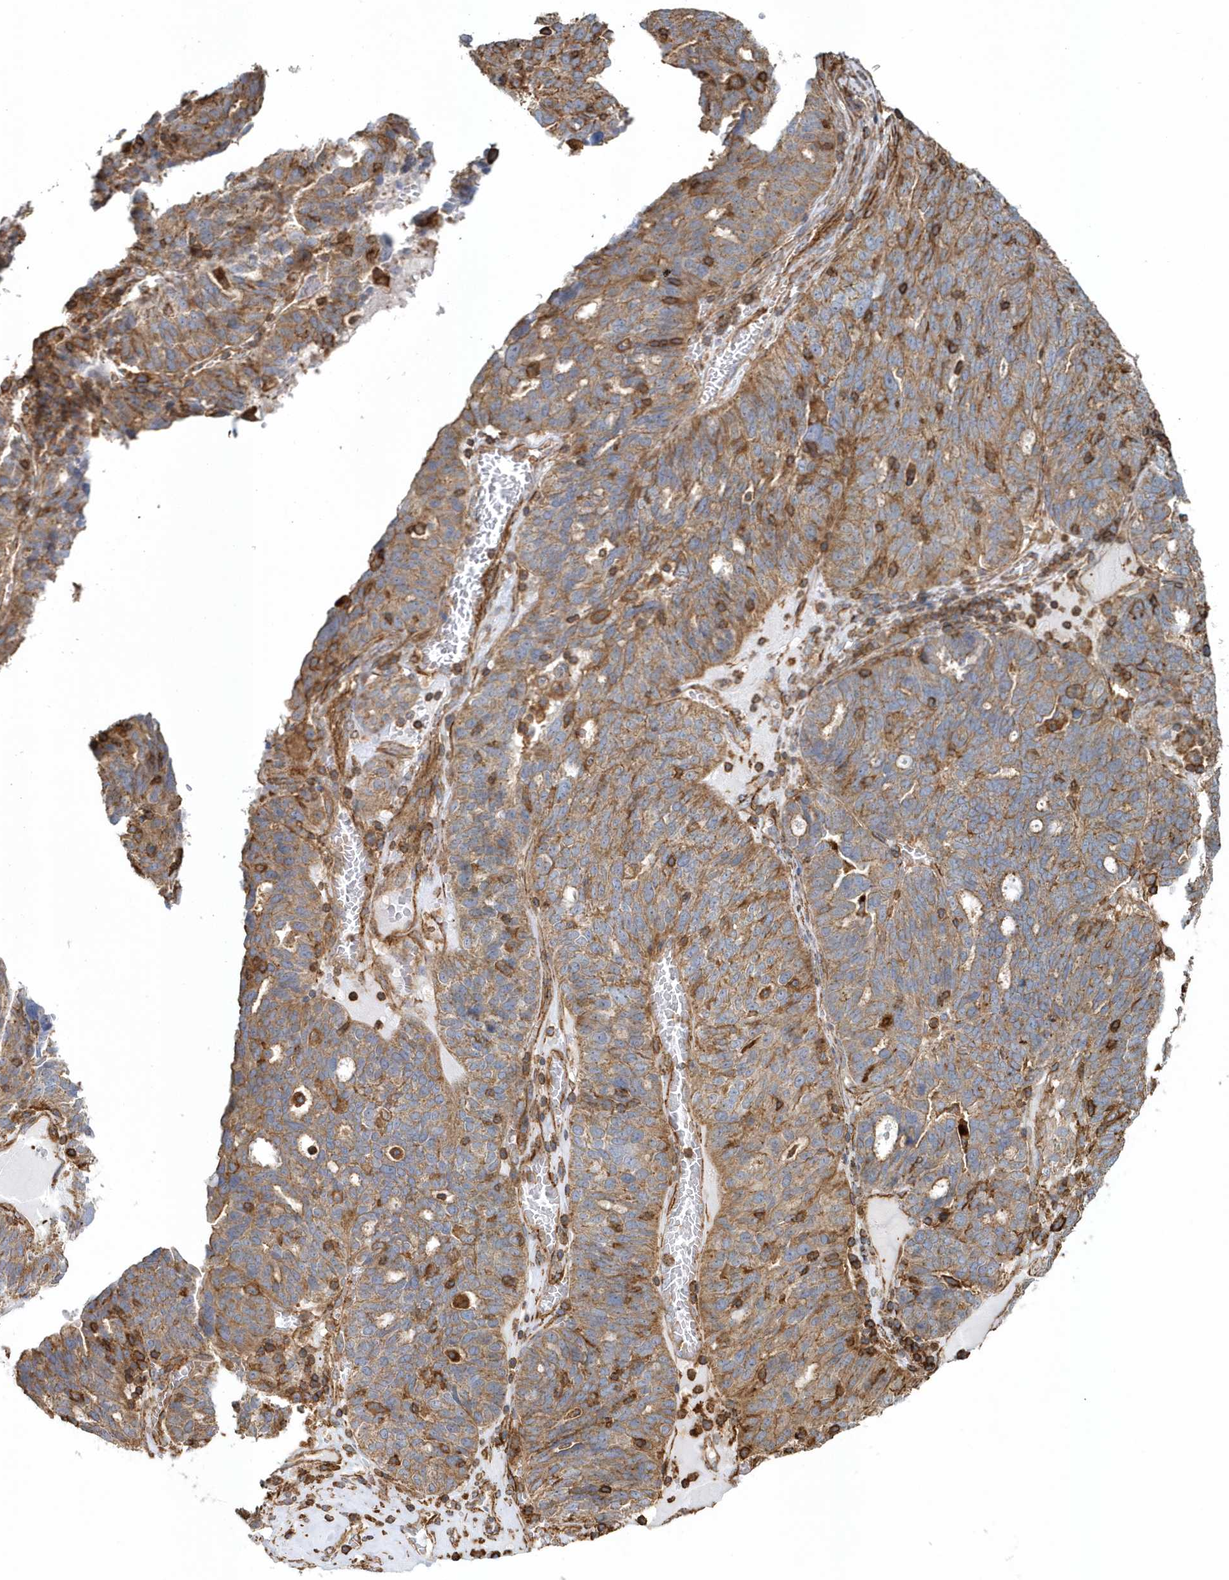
{"staining": {"intensity": "moderate", "quantity": ">75%", "location": "cytoplasmic/membranous"}, "tissue": "ovarian cancer", "cell_type": "Tumor cells", "image_type": "cancer", "snomed": [{"axis": "morphology", "description": "Cystadenocarcinoma, serous, NOS"}, {"axis": "topography", "description": "Ovary"}], "caption": "The image exhibits staining of ovarian serous cystadenocarcinoma, revealing moderate cytoplasmic/membranous protein expression (brown color) within tumor cells.", "gene": "MMUT", "patient": {"sex": "female", "age": 59}}